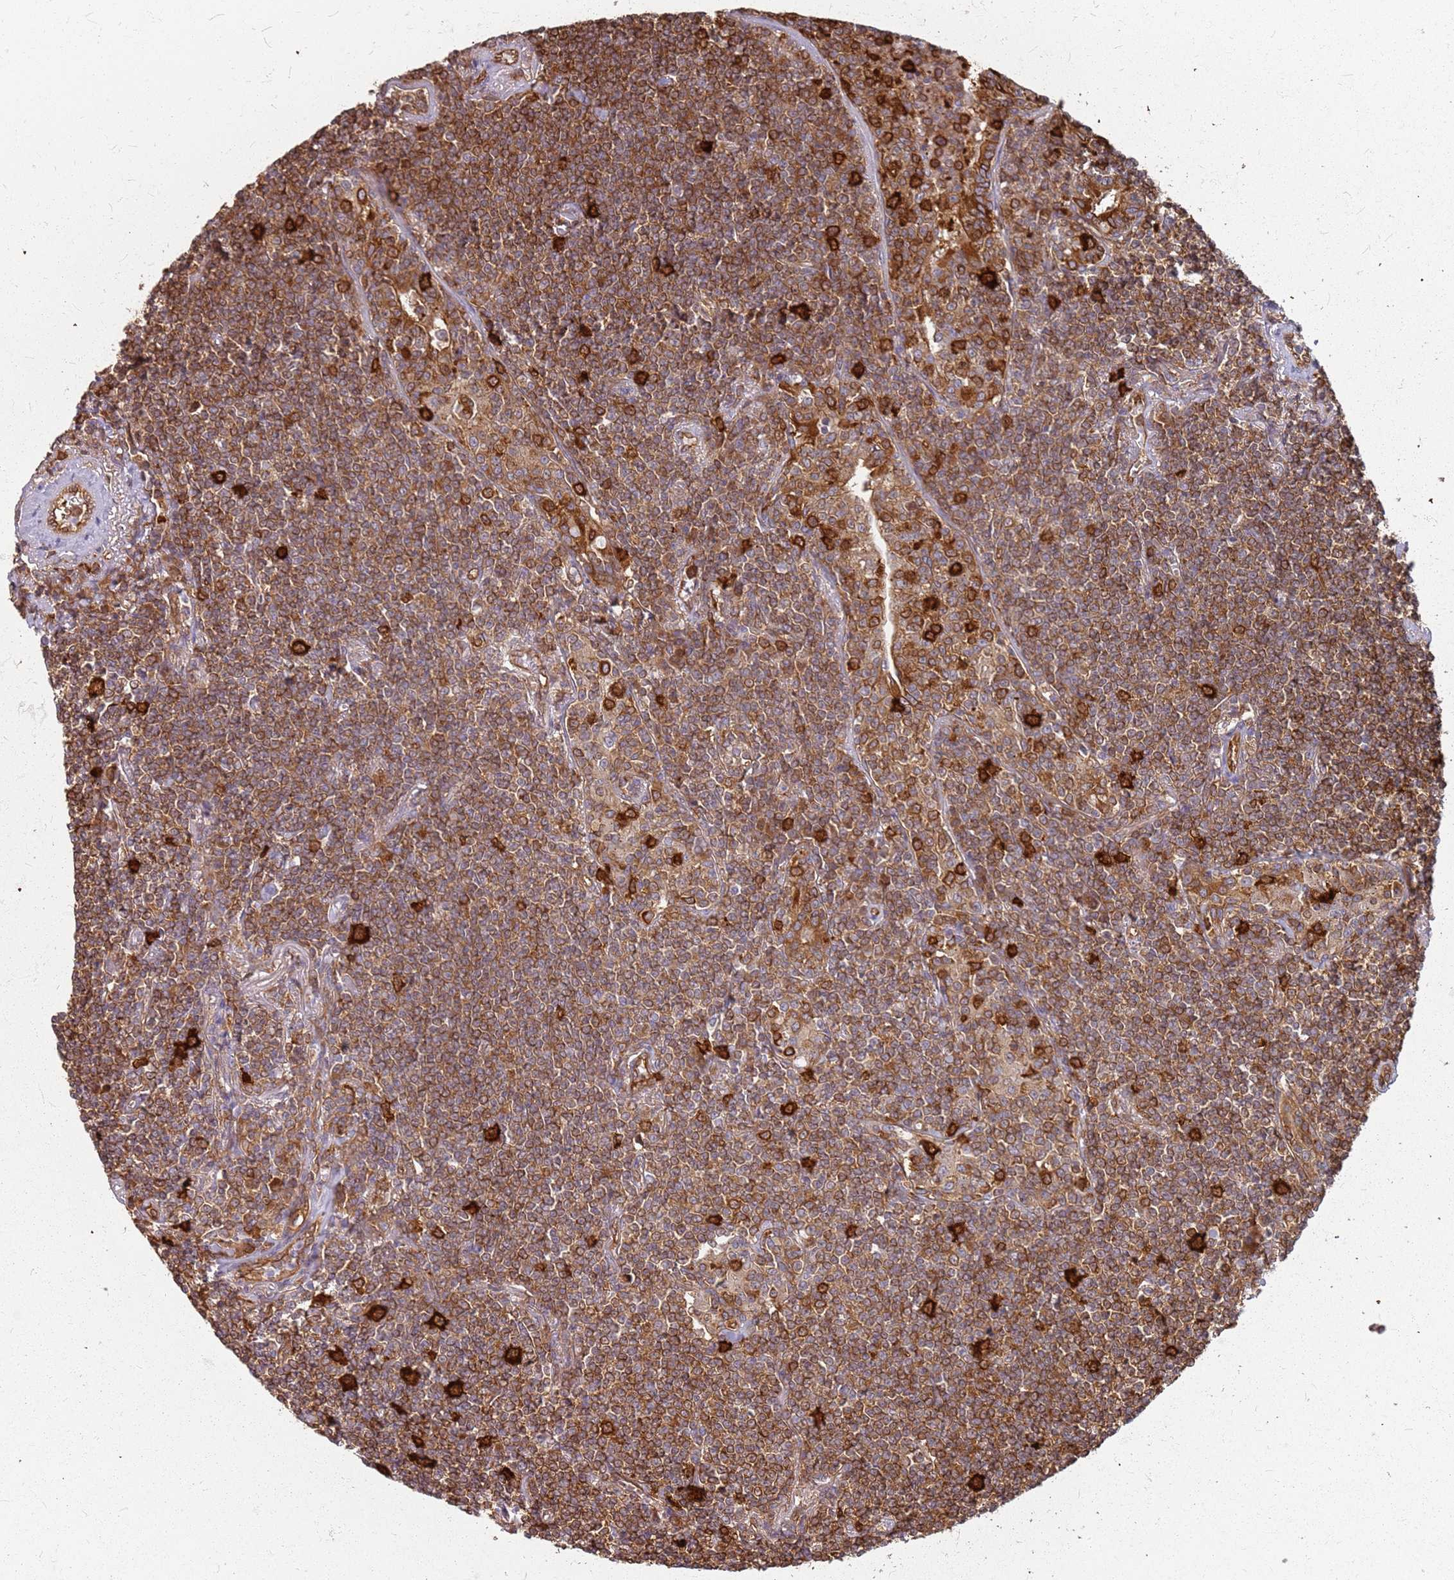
{"staining": {"intensity": "moderate", "quantity": ">75%", "location": "cytoplasmic/membranous"}, "tissue": "lymphoma", "cell_type": "Tumor cells", "image_type": "cancer", "snomed": [{"axis": "morphology", "description": "Malignant lymphoma, non-Hodgkin's type, Low grade"}, {"axis": "topography", "description": "Lung"}], "caption": "Moderate cytoplasmic/membranous expression is identified in about >75% of tumor cells in low-grade malignant lymphoma, non-Hodgkin's type.", "gene": "HDX", "patient": {"sex": "female", "age": 71}}